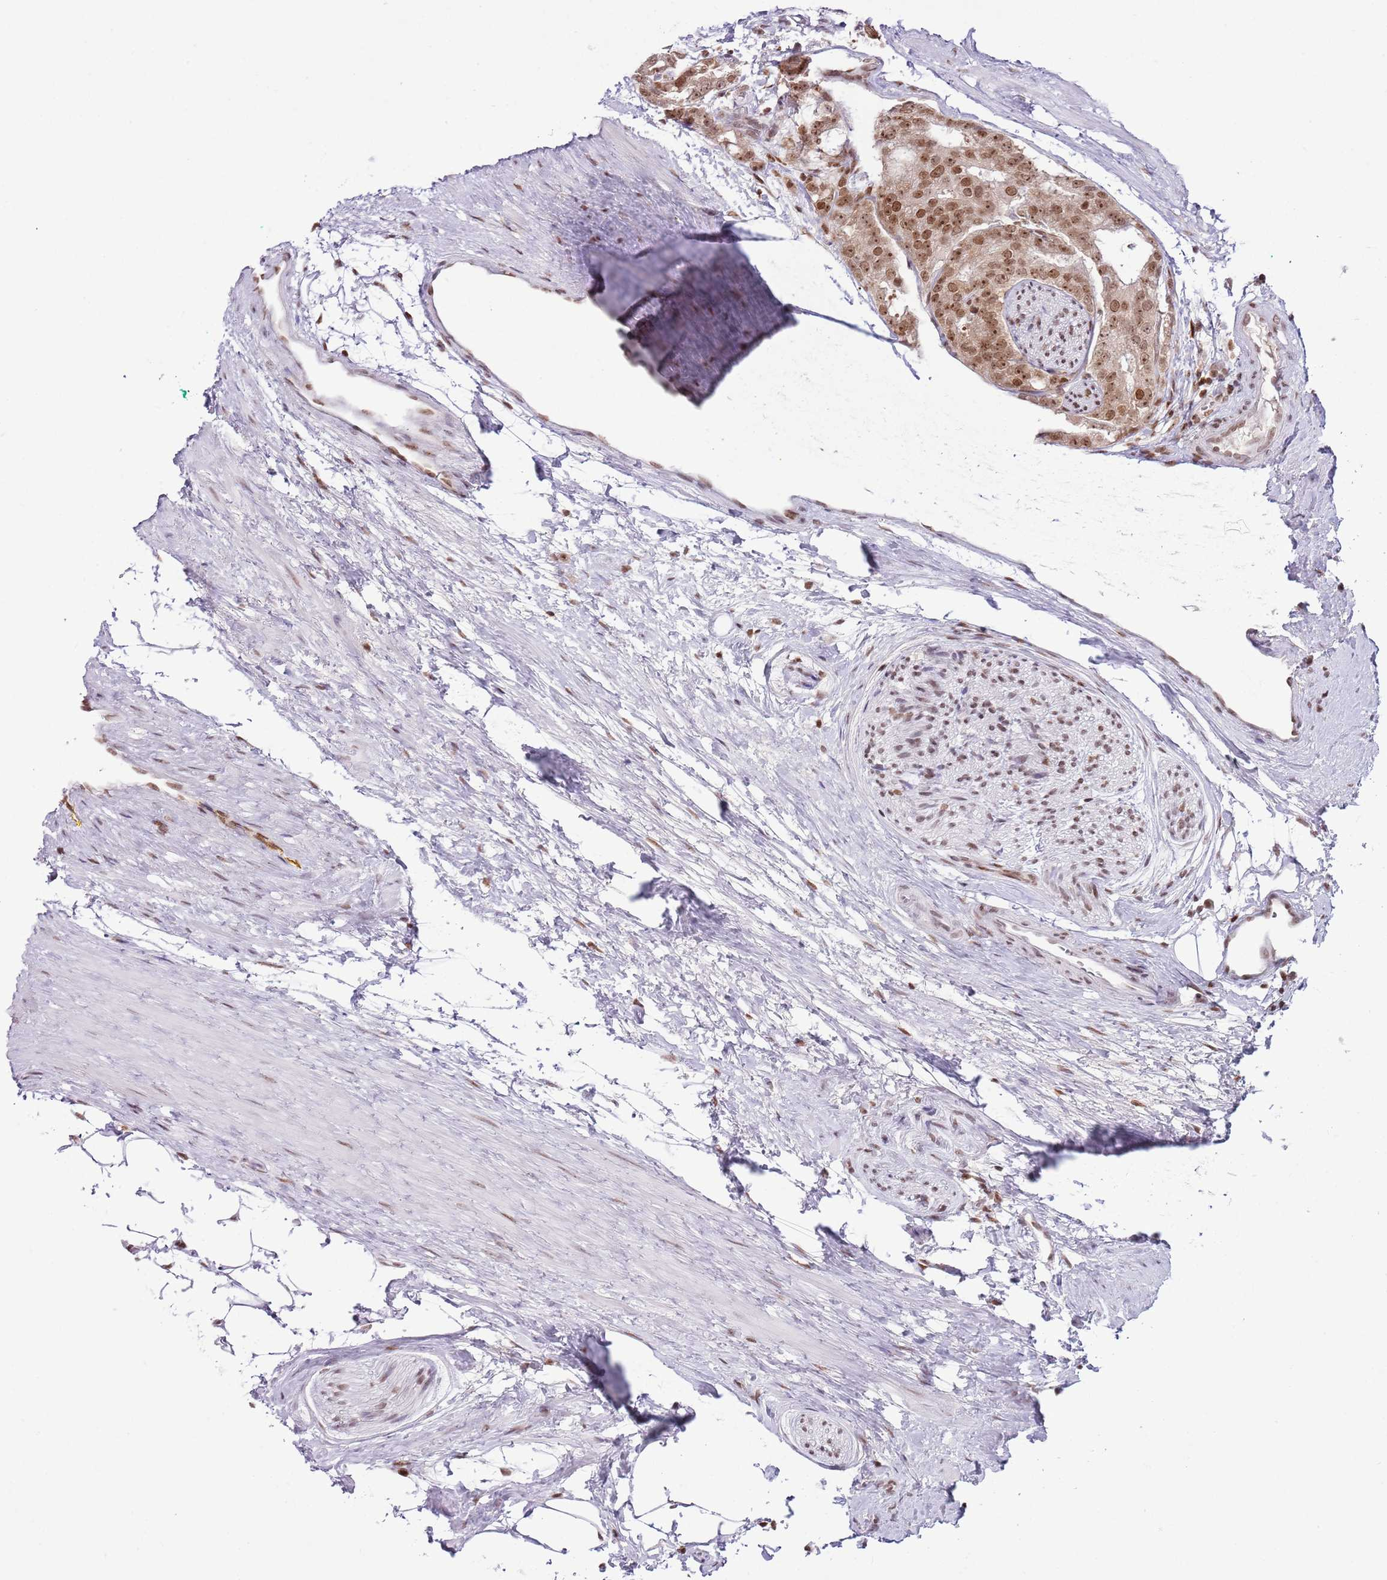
{"staining": {"intensity": "moderate", "quantity": ">75%", "location": "nuclear"}, "tissue": "prostate cancer", "cell_type": "Tumor cells", "image_type": "cancer", "snomed": [{"axis": "morphology", "description": "Adenocarcinoma, High grade"}, {"axis": "topography", "description": "Prostate"}], "caption": "Protein expression analysis of human prostate cancer reveals moderate nuclear expression in approximately >75% of tumor cells.", "gene": "SELENOH", "patient": {"sex": "male", "age": 49}}